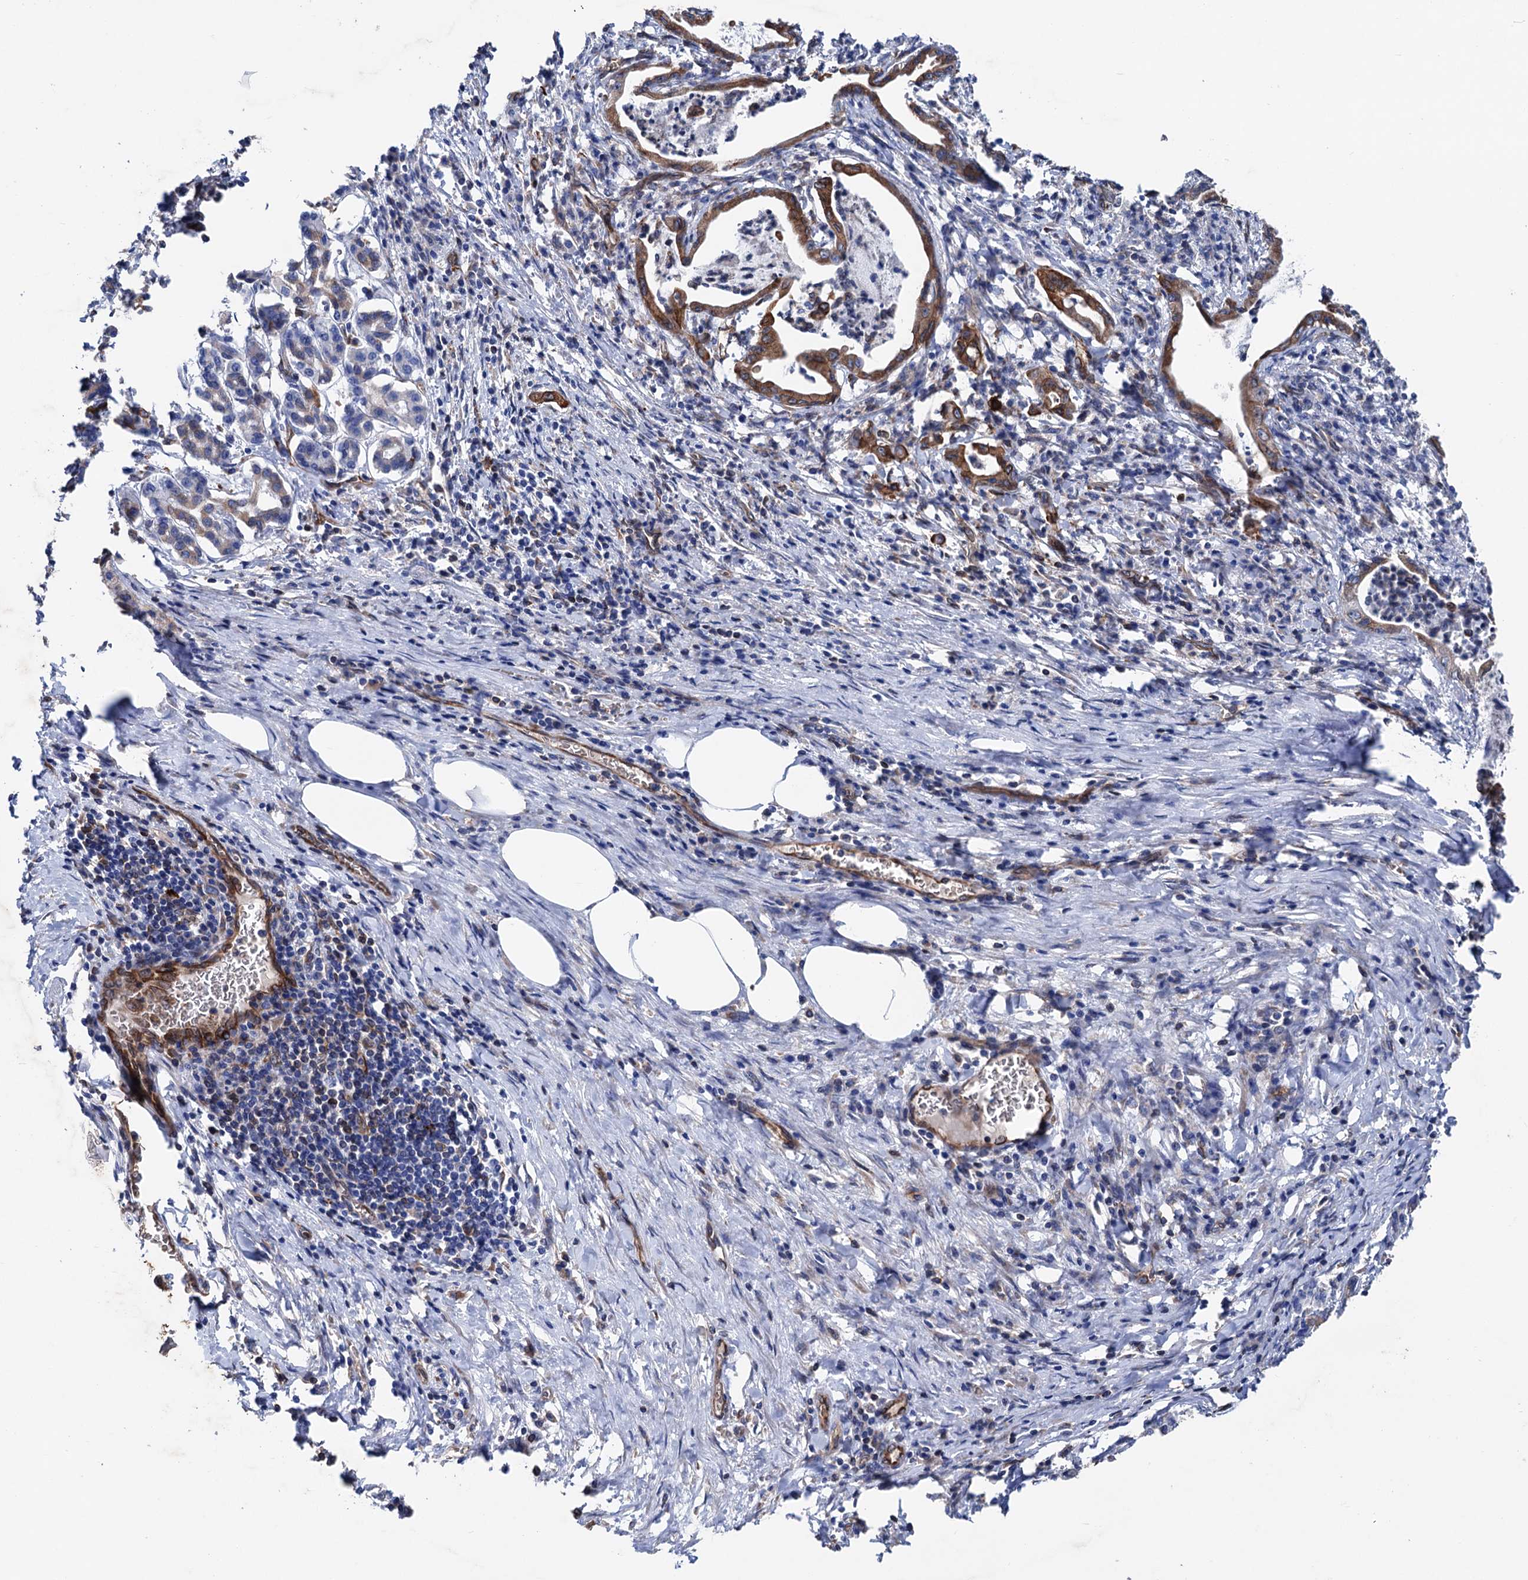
{"staining": {"intensity": "moderate", "quantity": ">75%", "location": "cytoplasmic/membranous"}, "tissue": "pancreatic cancer", "cell_type": "Tumor cells", "image_type": "cancer", "snomed": [{"axis": "morphology", "description": "Adenocarcinoma, NOS"}, {"axis": "topography", "description": "Pancreas"}], "caption": "High-power microscopy captured an IHC image of adenocarcinoma (pancreatic), revealing moderate cytoplasmic/membranous positivity in approximately >75% of tumor cells.", "gene": "STING1", "patient": {"sex": "female", "age": 55}}